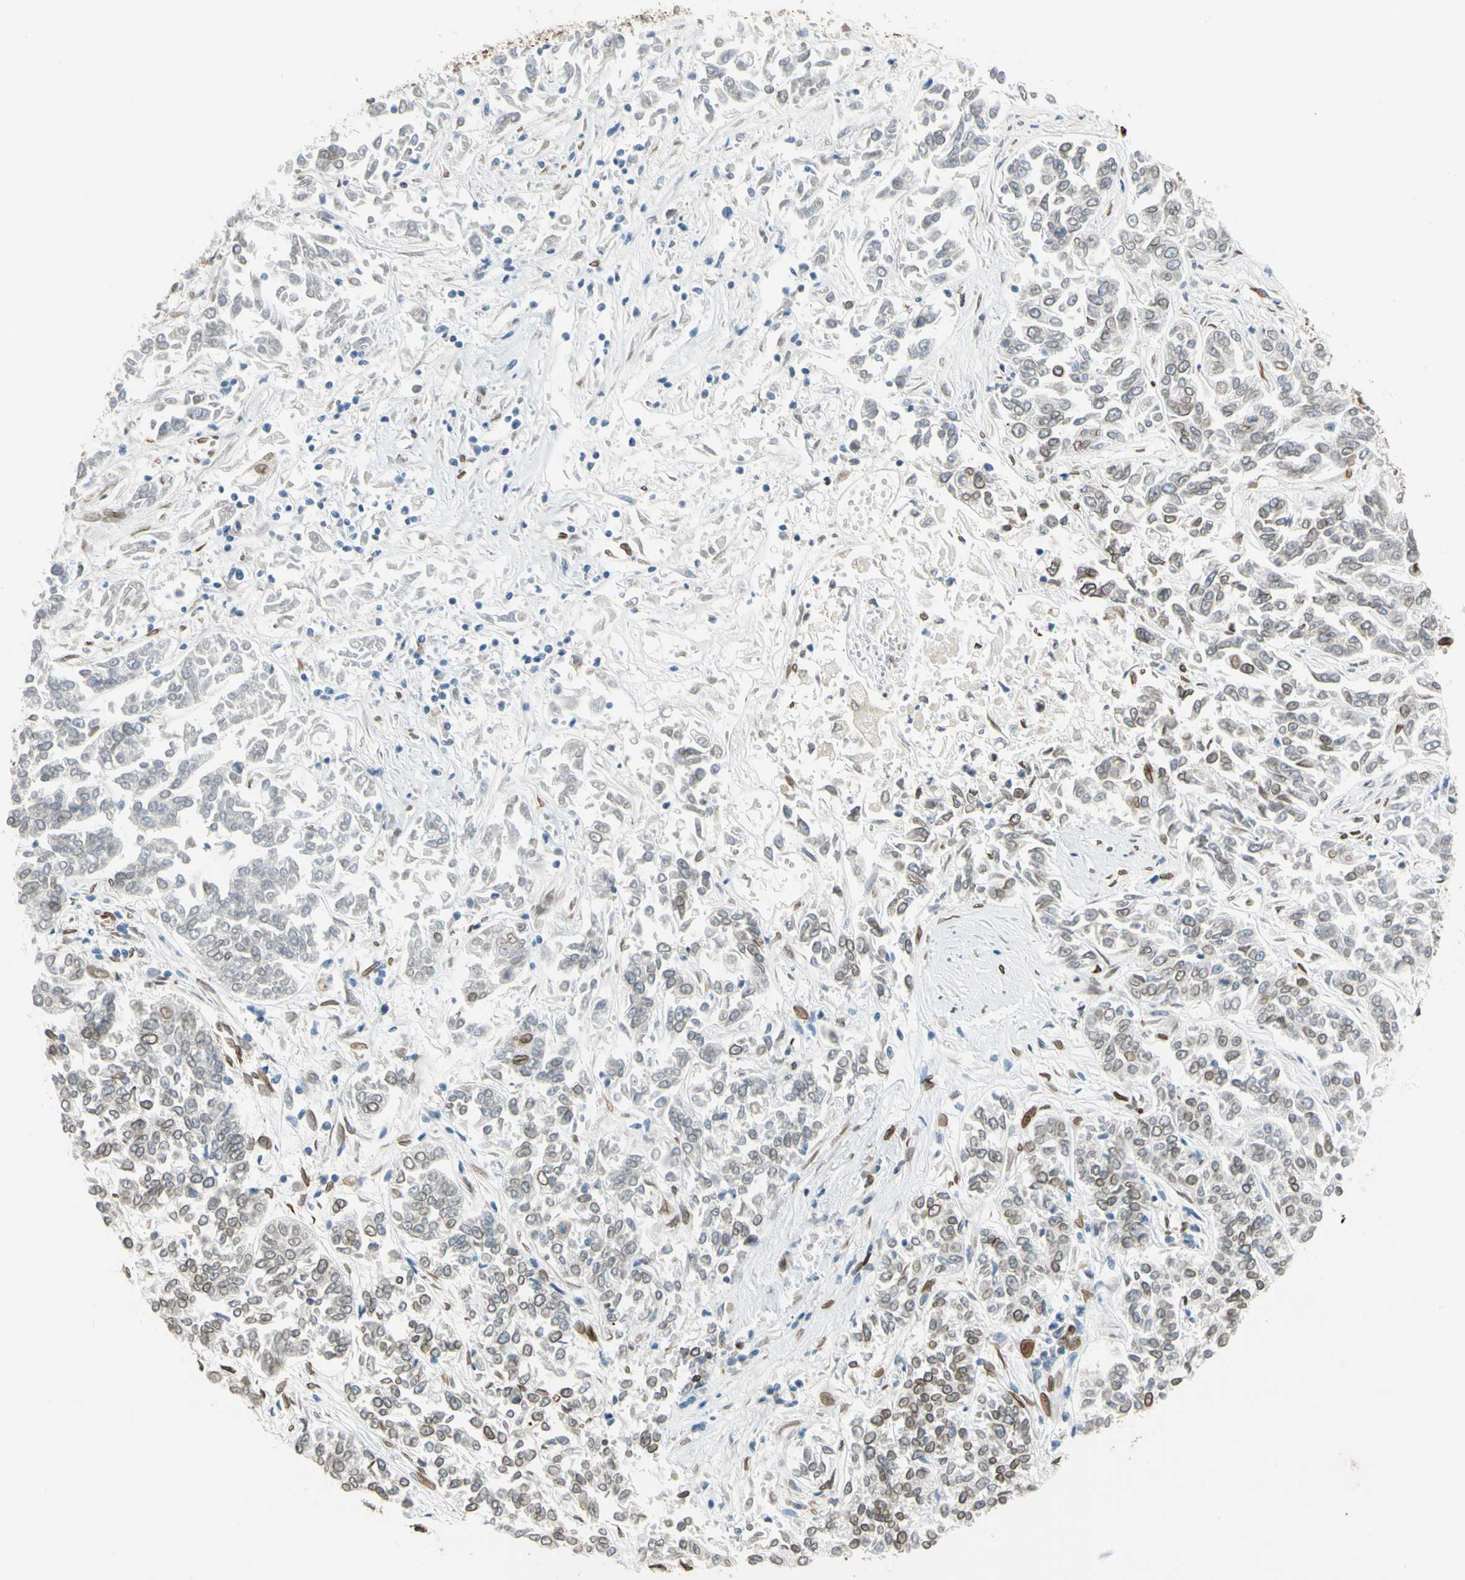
{"staining": {"intensity": "moderate", "quantity": "25%-75%", "location": "cytoplasmic/membranous,nuclear"}, "tissue": "lung cancer", "cell_type": "Tumor cells", "image_type": "cancer", "snomed": [{"axis": "morphology", "description": "Adenocarcinoma, NOS"}, {"axis": "topography", "description": "Lung"}], "caption": "Protein positivity by immunohistochemistry reveals moderate cytoplasmic/membranous and nuclear staining in approximately 25%-75% of tumor cells in lung cancer.", "gene": "SUN1", "patient": {"sex": "male", "age": 84}}